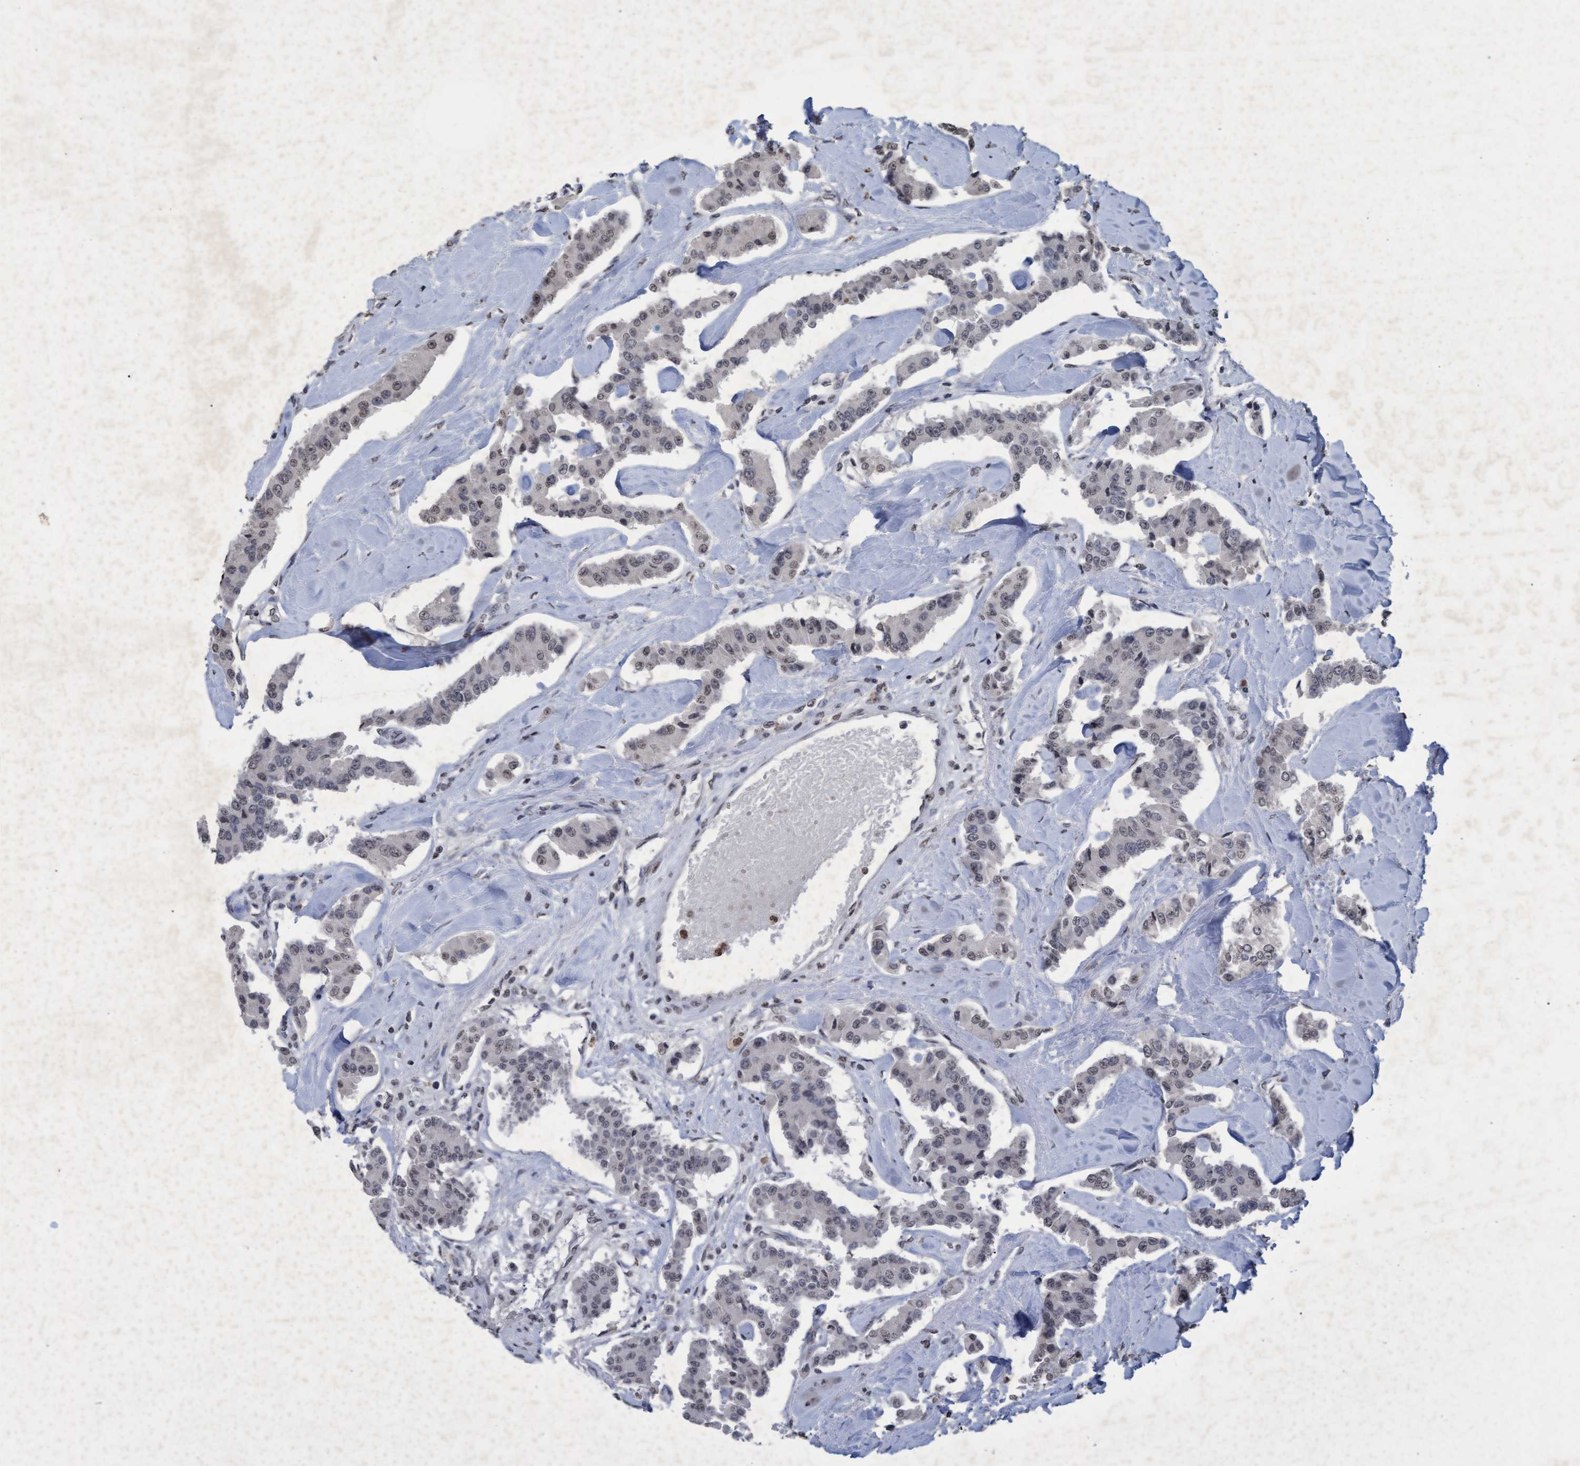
{"staining": {"intensity": "weak", "quantity": "25%-75%", "location": "nuclear"}, "tissue": "carcinoid", "cell_type": "Tumor cells", "image_type": "cancer", "snomed": [{"axis": "morphology", "description": "Carcinoid, malignant, NOS"}, {"axis": "topography", "description": "Pancreas"}], "caption": "Carcinoid (malignant) stained with a brown dye reveals weak nuclear positive positivity in approximately 25%-75% of tumor cells.", "gene": "GALC", "patient": {"sex": "male", "age": 41}}